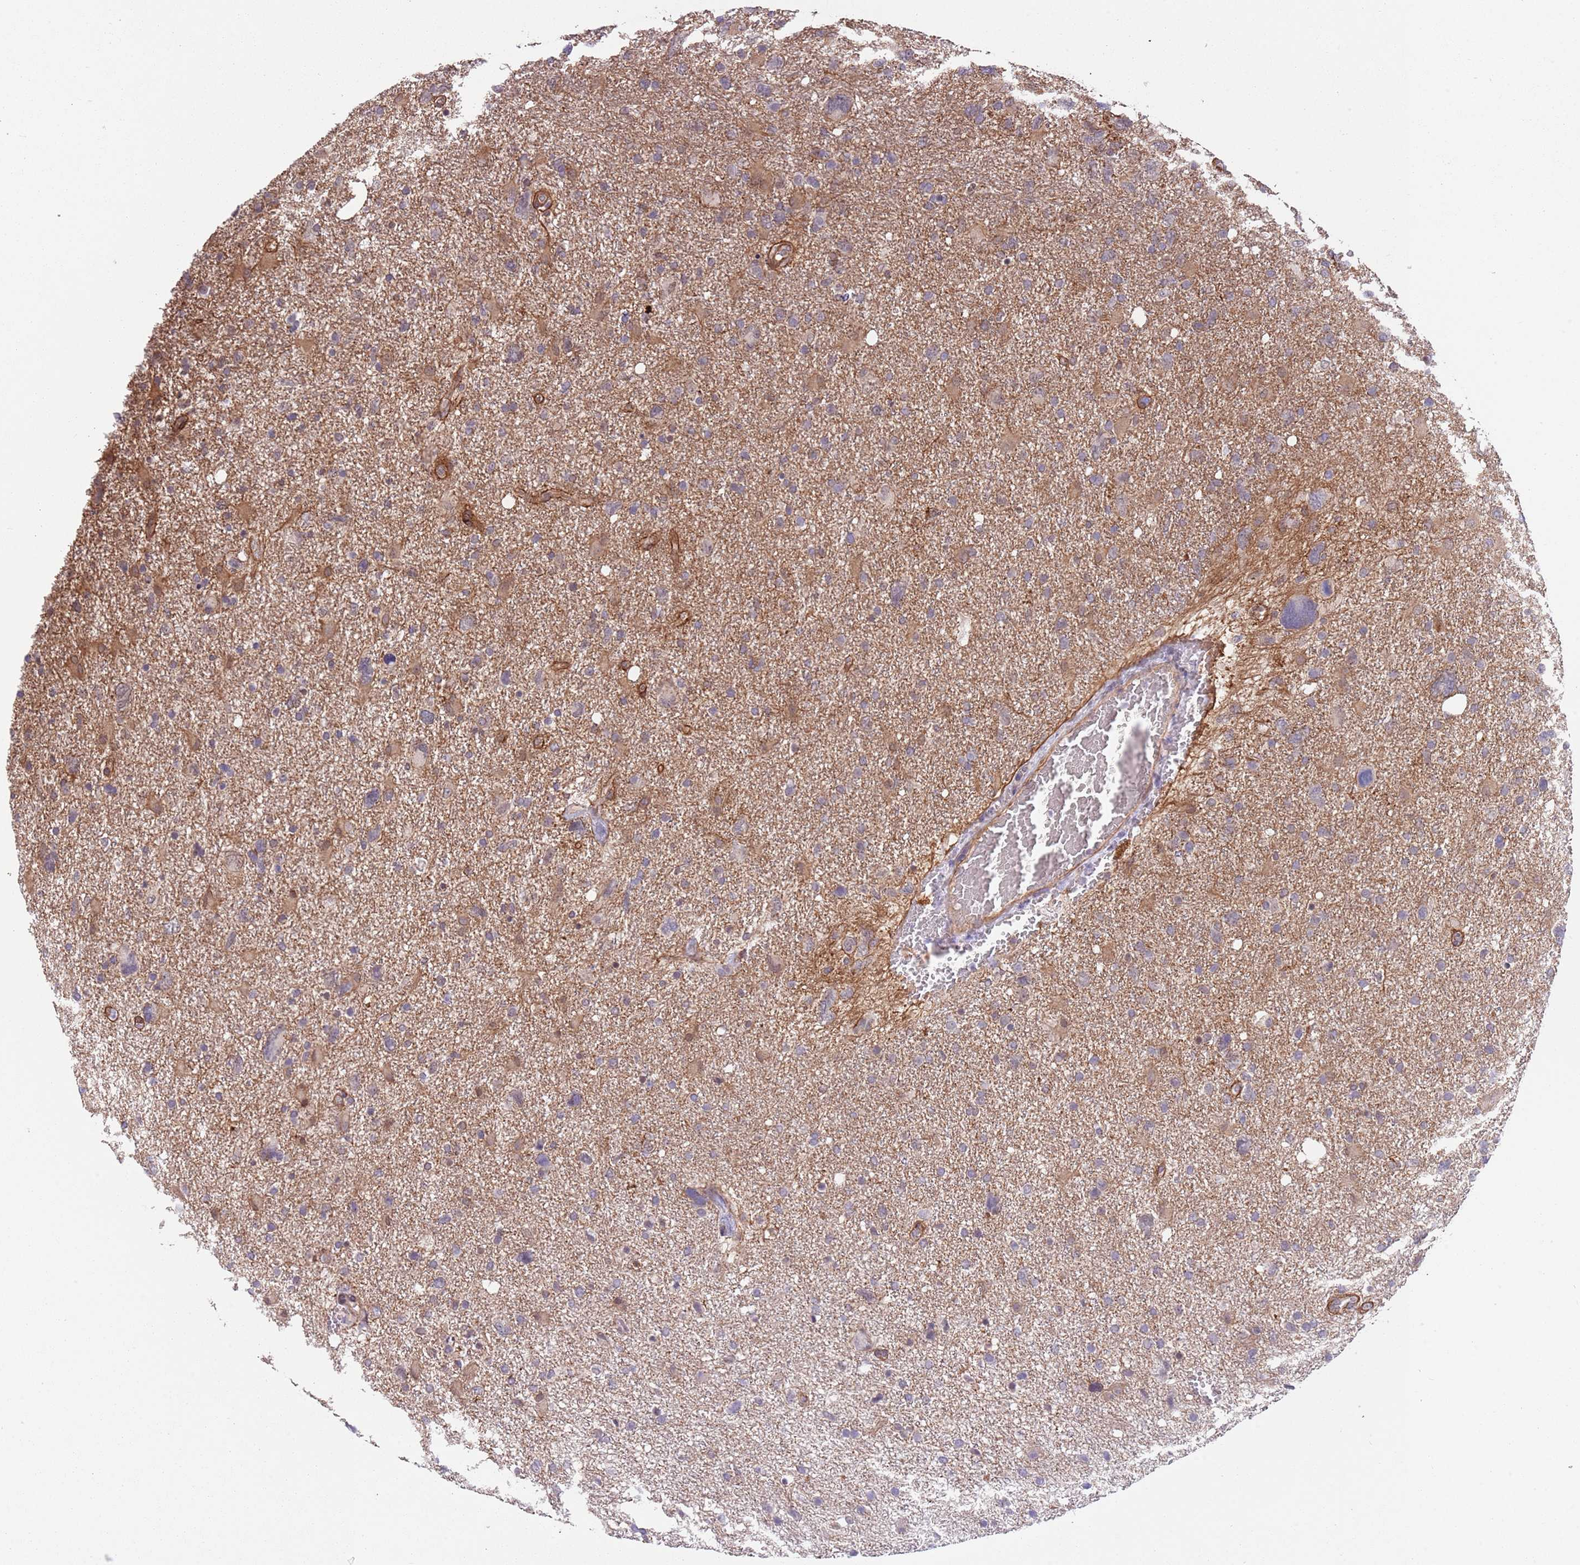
{"staining": {"intensity": "weak", "quantity": "<25%", "location": "cytoplasmic/membranous"}, "tissue": "glioma", "cell_type": "Tumor cells", "image_type": "cancer", "snomed": [{"axis": "morphology", "description": "Glioma, malignant, High grade"}, {"axis": "topography", "description": "Brain"}], "caption": "Immunohistochemical staining of human glioma shows no significant positivity in tumor cells.", "gene": "CREBZF", "patient": {"sex": "male", "age": 61}}